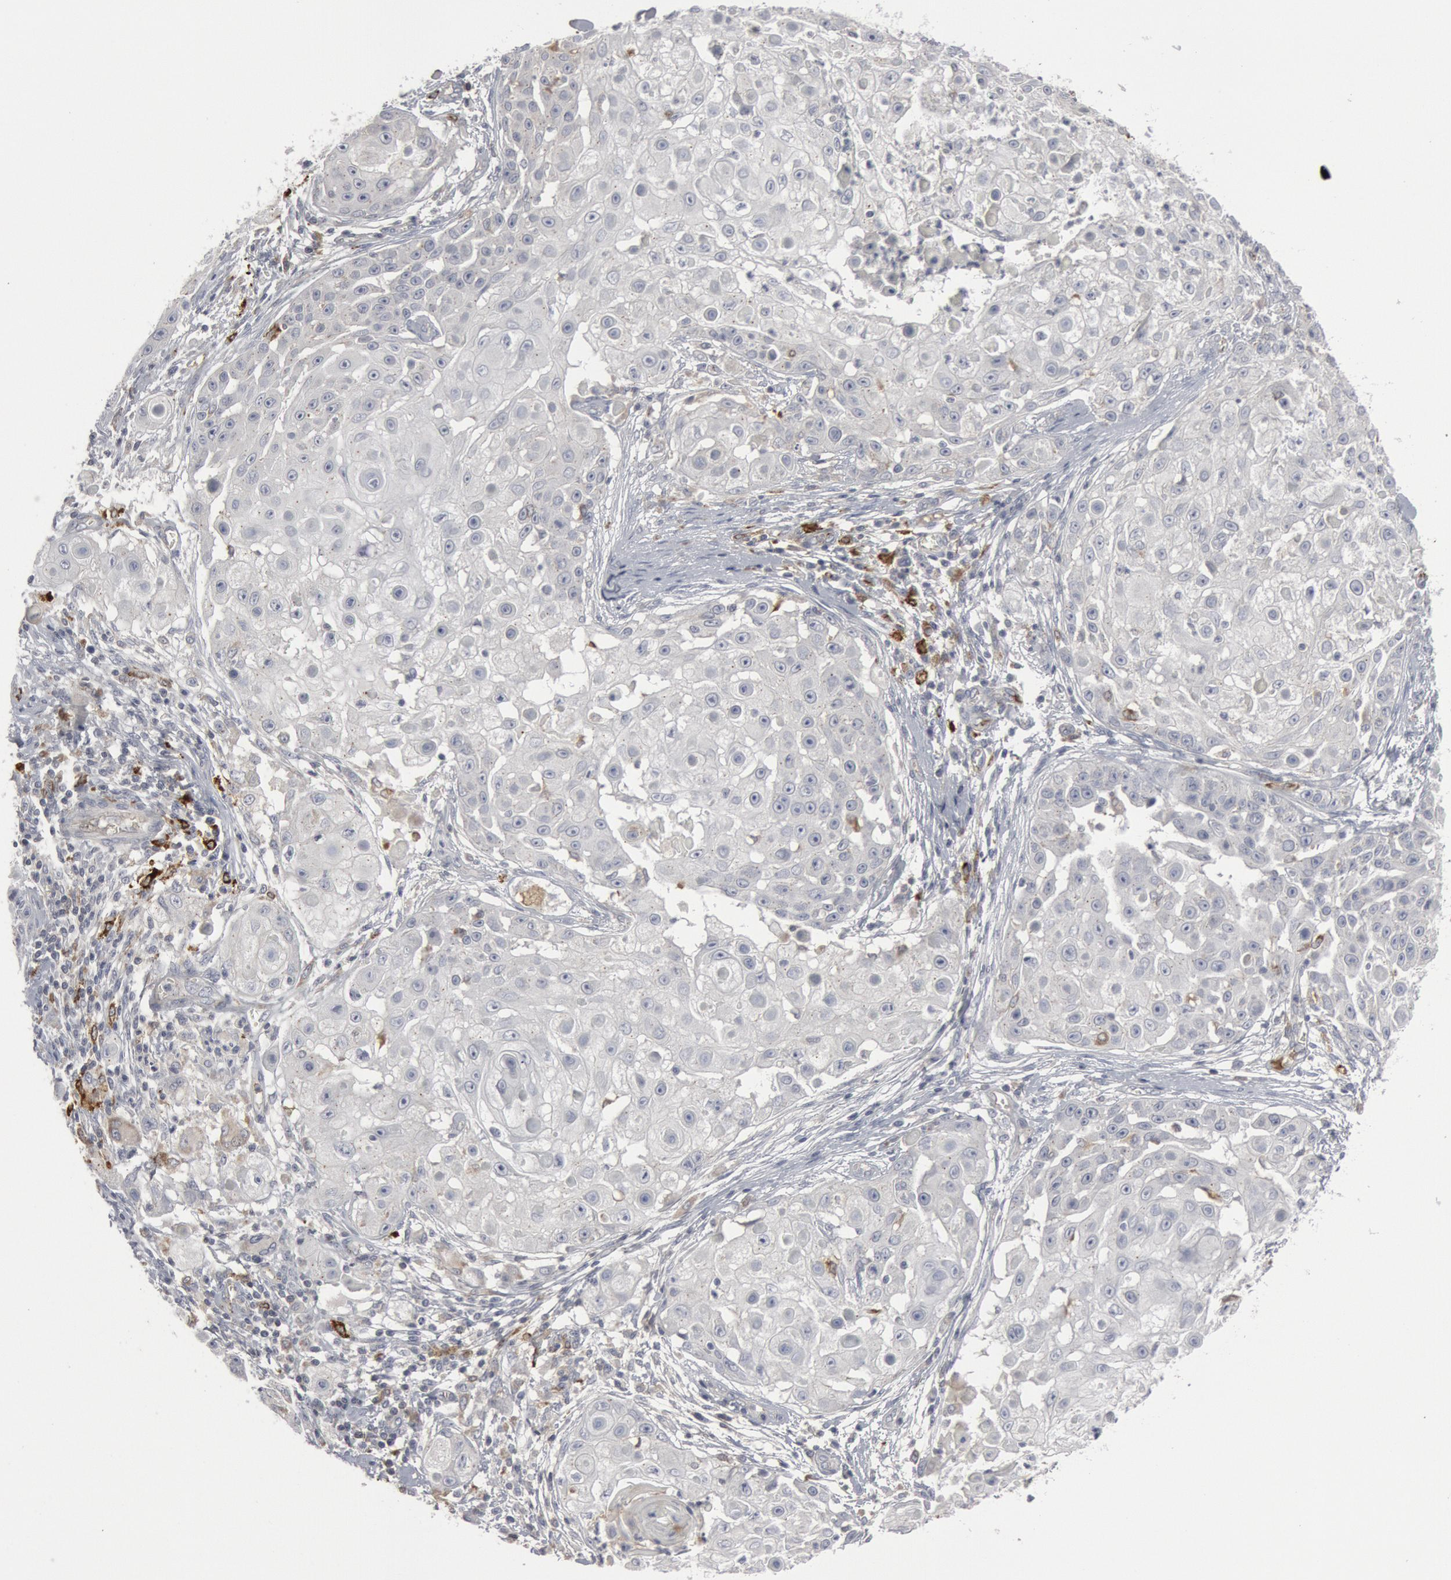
{"staining": {"intensity": "negative", "quantity": "none", "location": "none"}, "tissue": "skin cancer", "cell_type": "Tumor cells", "image_type": "cancer", "snomed": [{"axis": "morphology", "description": "Squamous cell carcinoma, NOS"}, {"axis": "topography", "description": "Skin"}], "caption": "Tumor cells are negative for brown protein staining in skin cancer (squamous cell carcinoma). The staining was performed using DAB to visualize the protein expression in brown, while the nuclei were stained in blue with hematoxylin (Magnification: 20x).", "gene": "C1QC", "patient": {"sex": "female", "age": 57}}